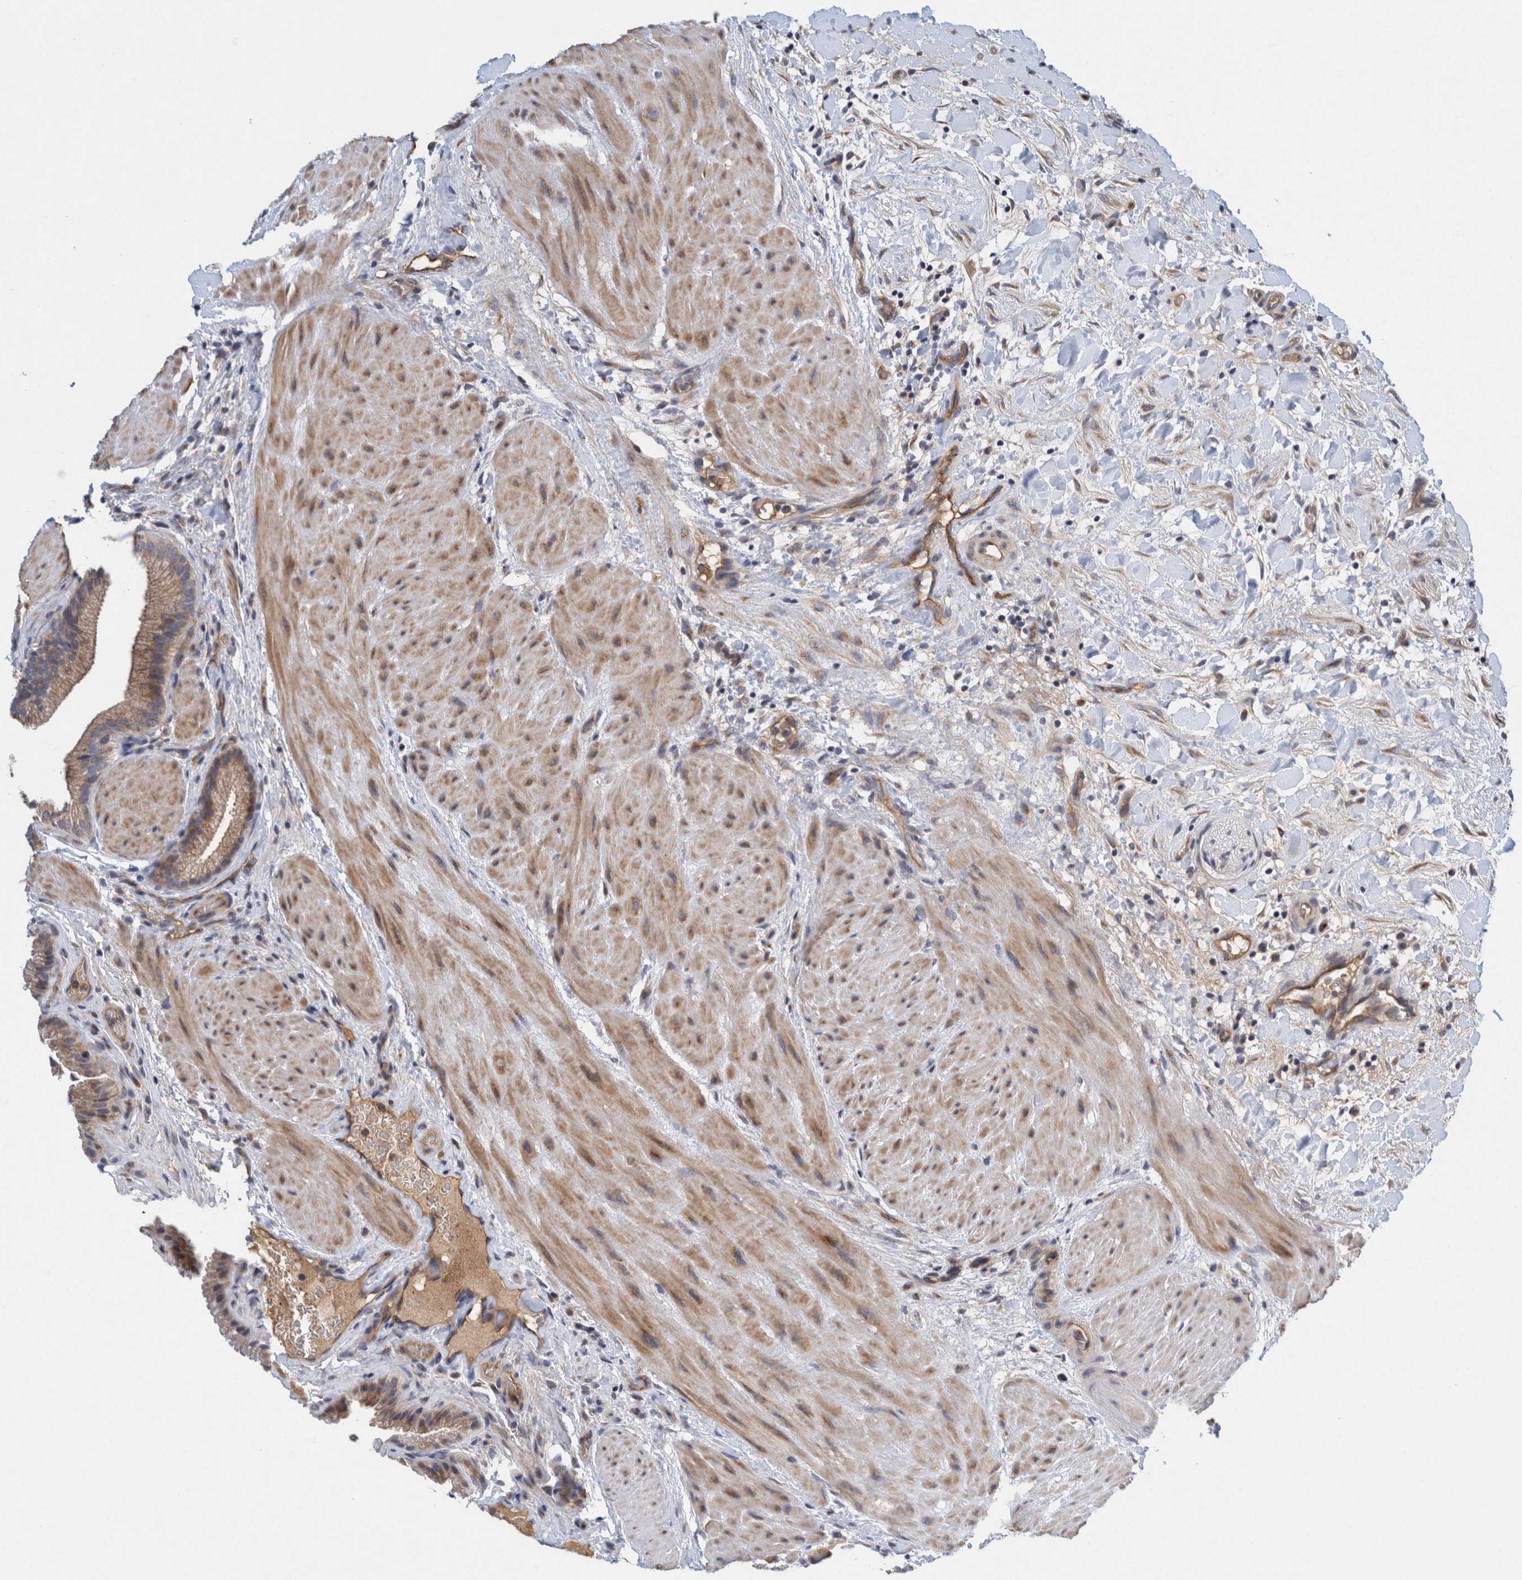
{"staining": {"intensity": "weak", "quantity": ">75%", "location": "cytoplasmic/membranous"}, "tissue": "gallbladder", "cell_type": "Glandular cells", "image_type": "normal", "snomed": [{"axis": "morphology", "description": "Normal tissue, NOS"}, {"axis": "topography", "description": "Gallbladder"}], "caption": "Immunohistochemistry (IHC) of normal human gallbladder shows low levels of weak cytoplasmic/membranous positivity in about >75% of glandular cells. (DAB = brown stain, brightfield microscopy at high magnification).", "gene": "ZNF324B", "patient": {"sex": "male", "age": 49}}